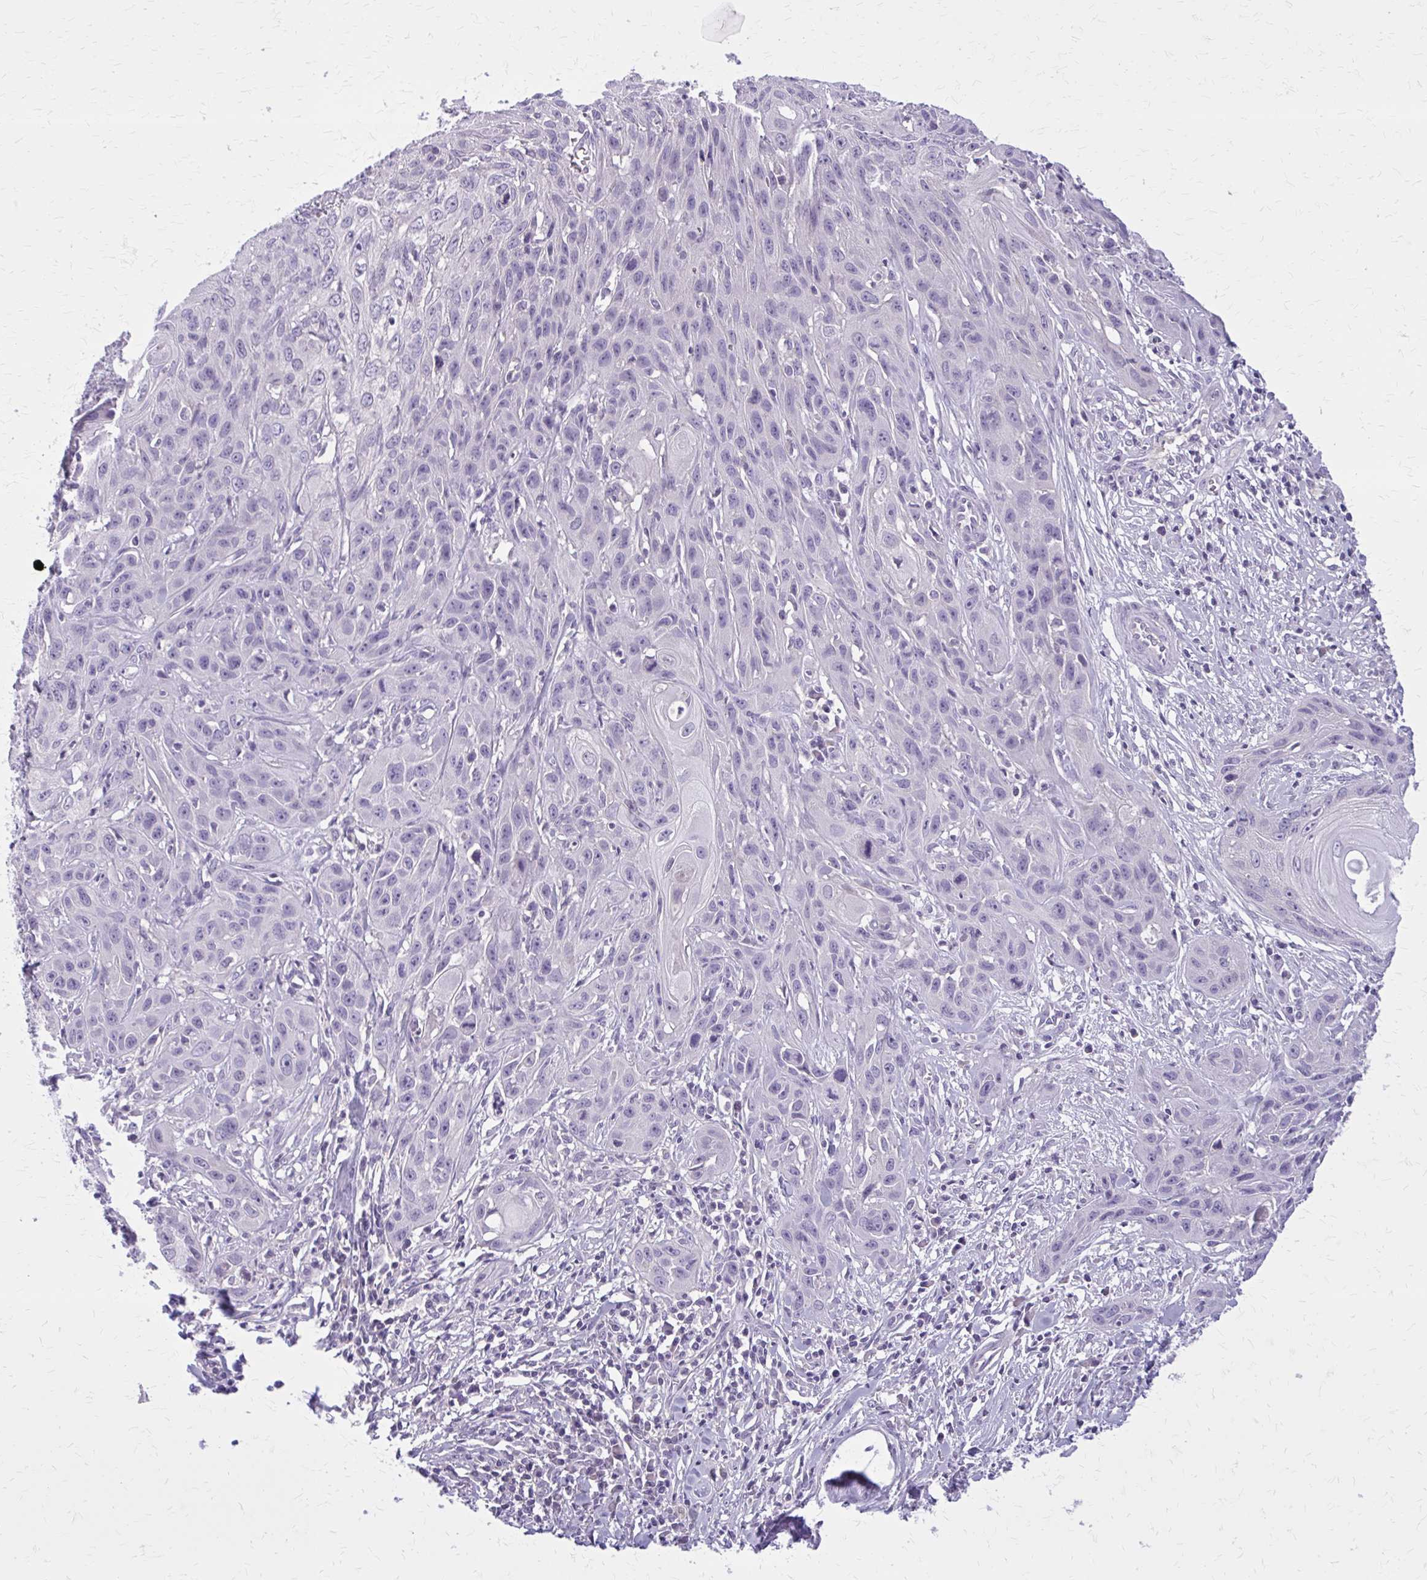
{"staining": {"intensity": "negative", "quantity": "none", "location": "none"}, "tissue": "skin cancer", "cell_type": "Tumor cells", "image_type": "cancer", "snomed": [{"axis": "morphology", "description": "Squamous cell carcinoma, NOS"}, {"axis": "topography", "description": "Skin"}, {"axis": "topography", "description": "Vulva"}], "caption": "Skin squamous cell carcinoma was stained to show a protein in brown. There is no significant positivity in tumor cells.", "gene": "OR4A47", "patient": {"sex": "female", "age": 83}}